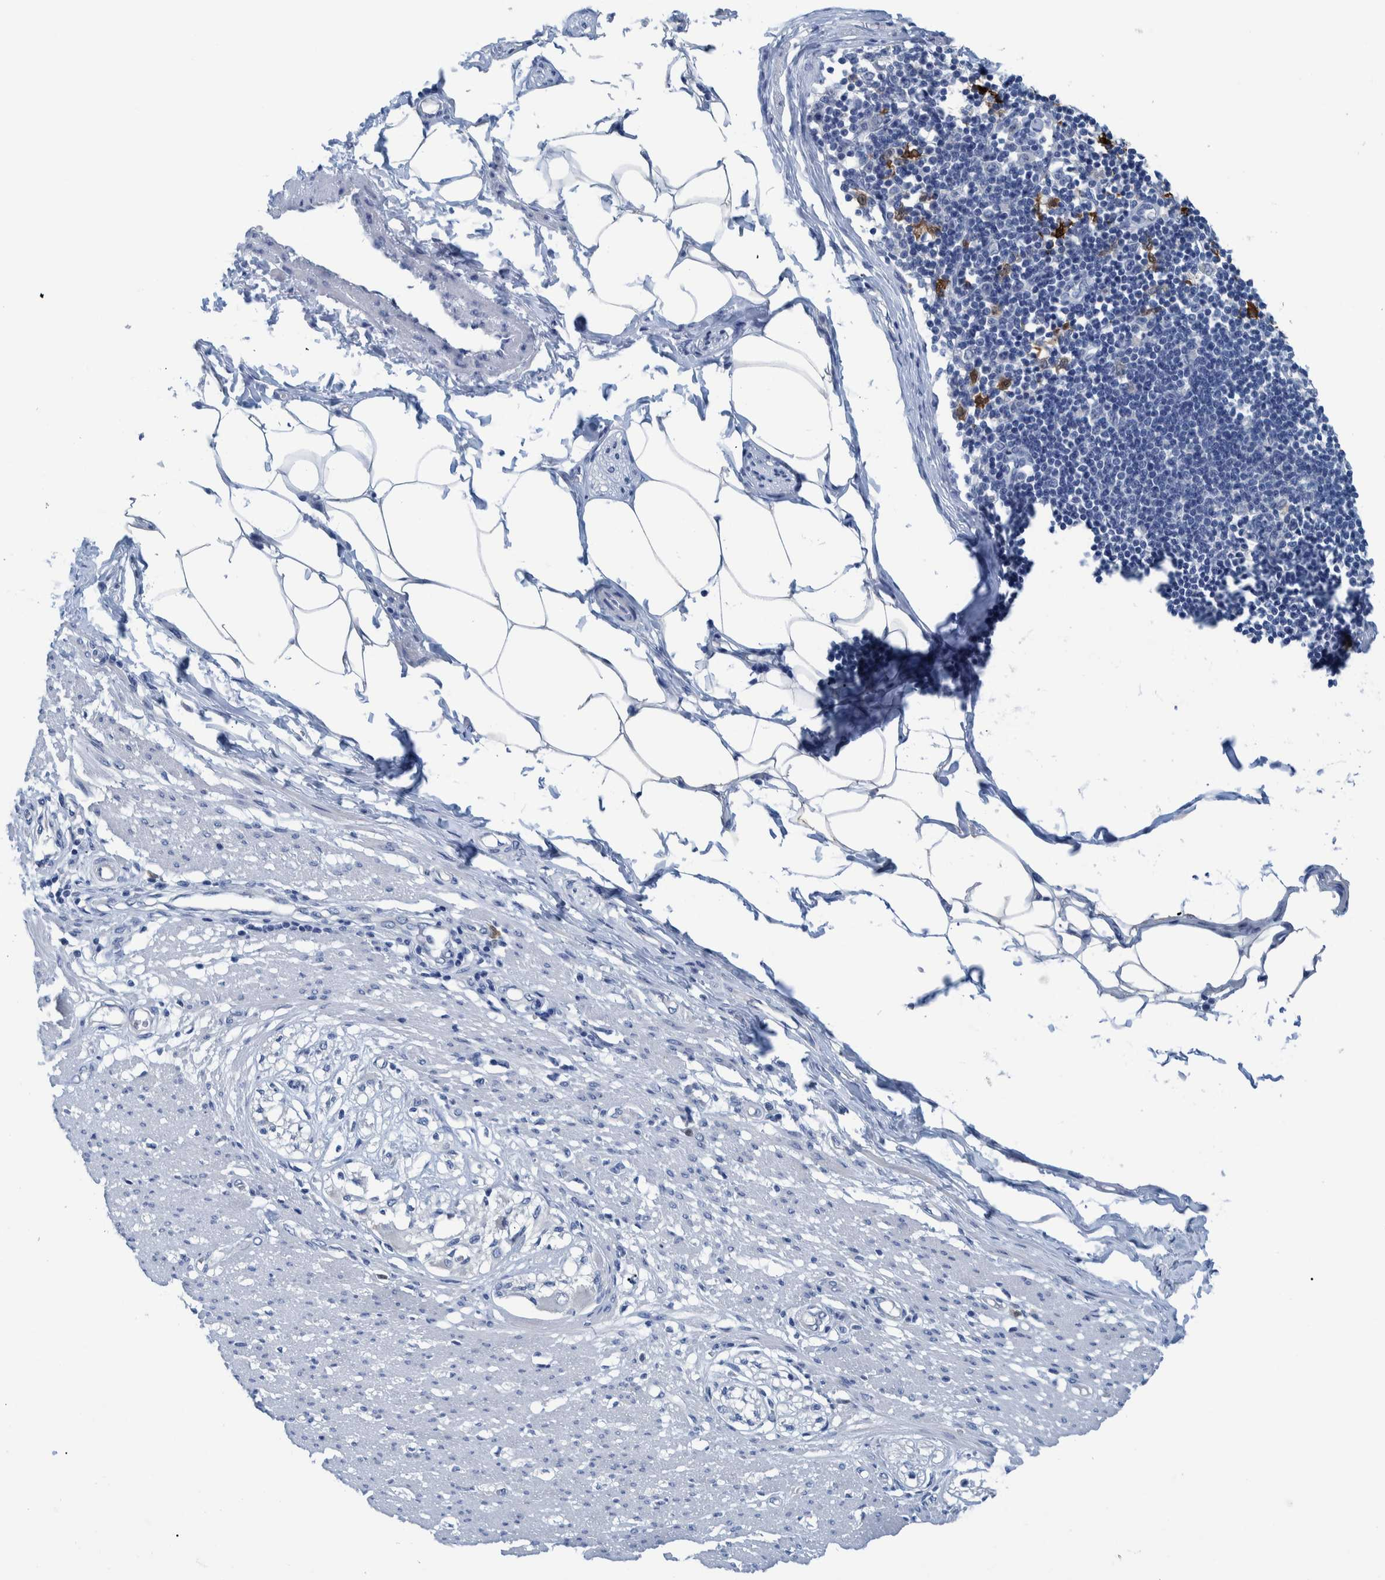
{"staining": {"intensity": "negative", "quantity": "none", "location": "none"}, "tissue": "smooth muscle", "cell_type": "Smooth muscle cells", "image_type": "normal", "snomed": [{"axis": "morphology", "description": "Normal tissue, NOS"}, {"axis": "morphology", "description": "Adenocarcinoma, NOS"}, {"axis": "topography", "description": "Colon"}, {"axis": "topography", "description": "Peripheral nerve tissue"}], "caption": "There is no significant staining in smooth muscle cells of smooth muscle.", "gene": "IDO1", "patient": {"sex": "male", "age": 14}}